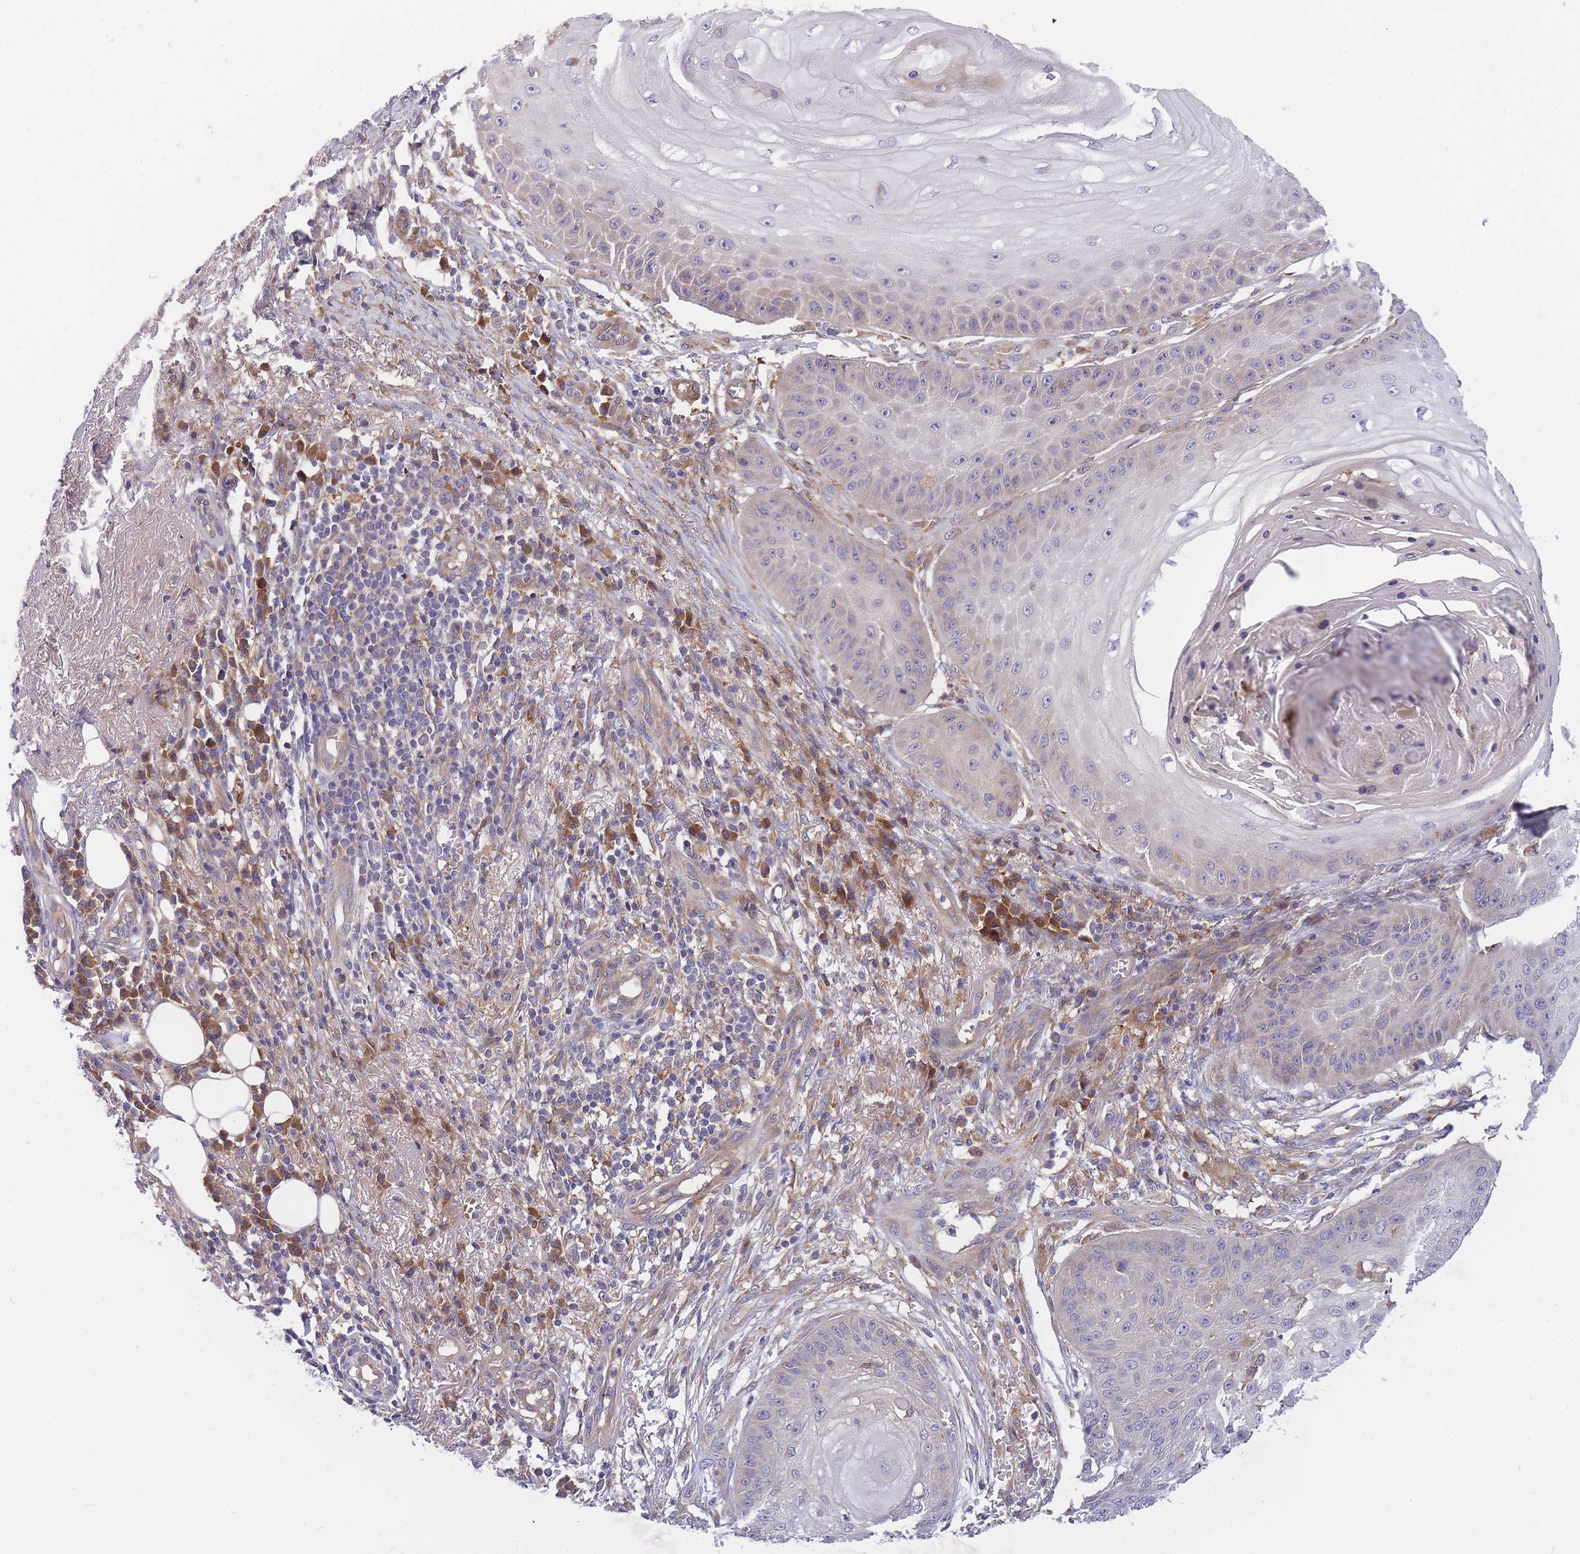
{"staining": {"intensity": "negative", "quantity": "none", "location": "none"}, "tissue": "skin cancer", "cell_type": "Tumor cells", "image_type": "cancer", "snomed": [{"axis": "morphology", "description": "Squamous cell carcinoma, NOS"}, {"axis": "topography", "description": "Skin"}], "caption": "Tumor cells are negative for brown protein staining in squamous cell carcinoma (skin).", "gene": "CRYGN", "patient": {"sex": "male", "age": 70}}